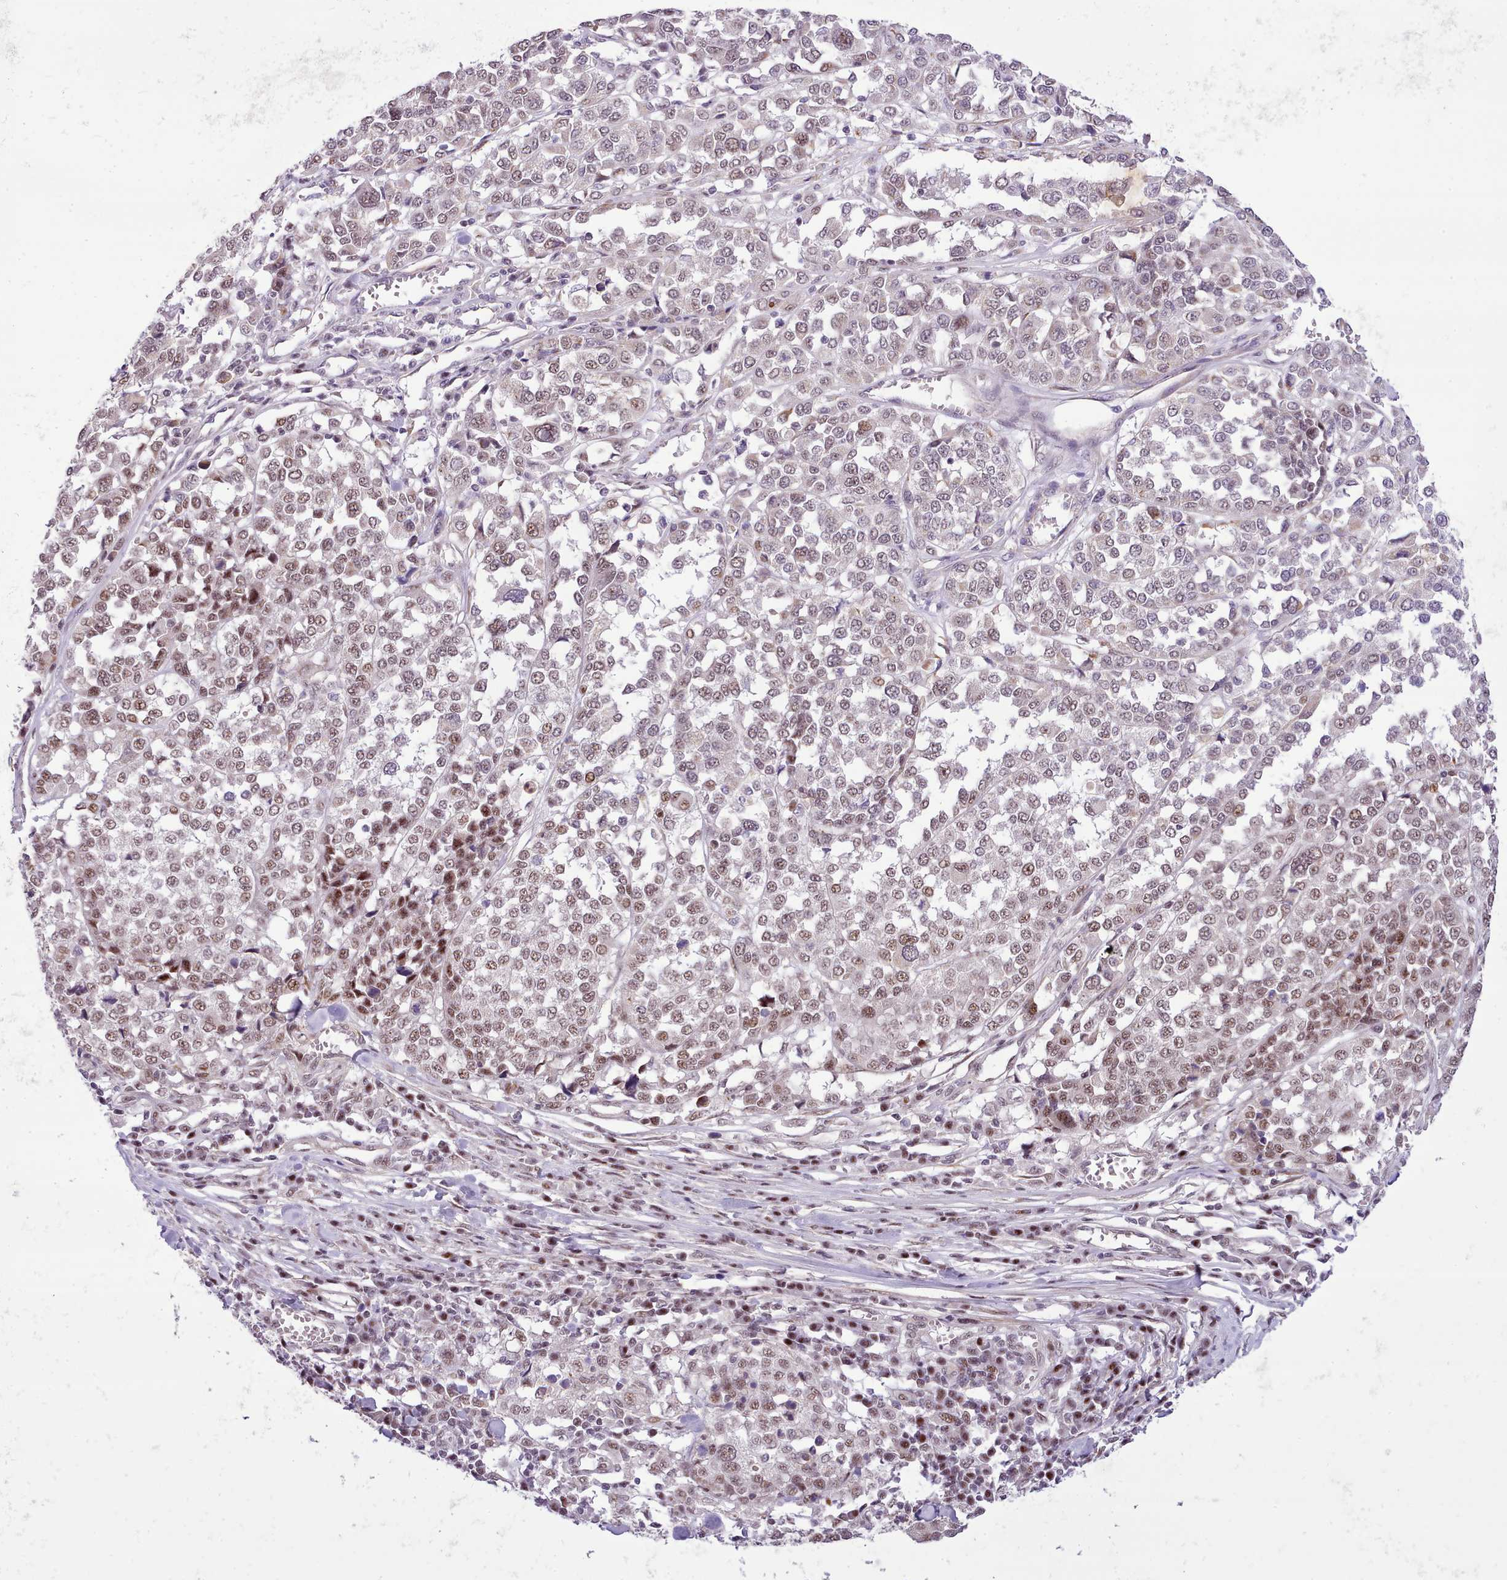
{"staining": {"intensity": "moderate", "quantity": "25%-75%", "location": "nuclear"}, "tissue": "melanoma", "cell_type": "Tumor cells", "image_type": "cancer", "snomed": [{"axis": "morphology", "description": "Malignant melanoma, Metastatic site"}, {"axis": "topography", "description": "Lymph node"}], "caption": "Protein staining demonstrates moderate nuclear expression in about 25%-75% of tumor cells in malignant melanoma (metastatic site). (brown staining indicates protein expression, while blue staining denotes nuclei).", "gene": "HOXB7", "patient": {"sex": "male", "age": 44}}